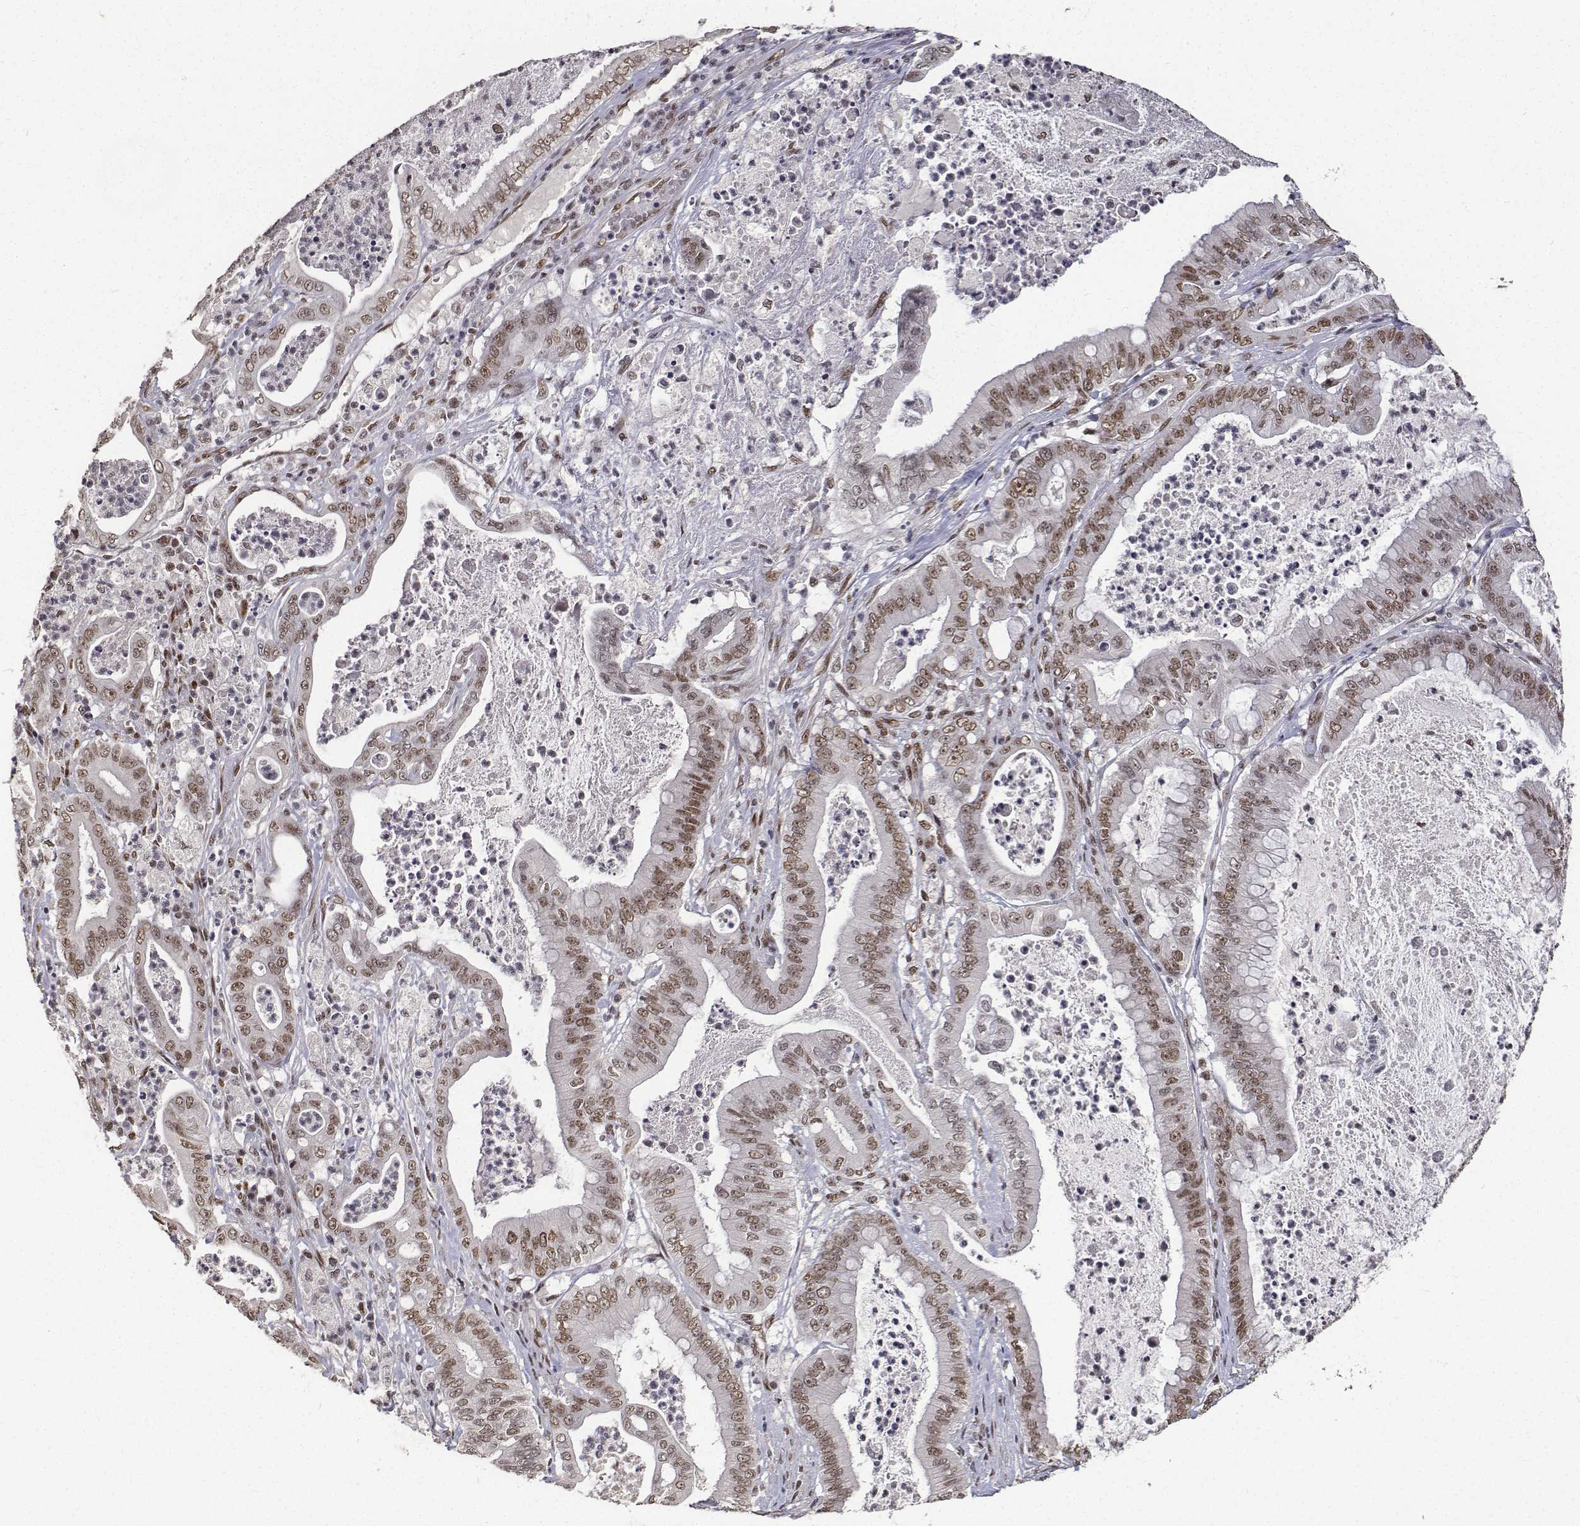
{"staining": {"intensity": "weak", "quantity": ">75%", "location": "nuclear"}, "tissue": "pancreatic cancer", "cell_type": "Tumor cells", "image_type": "cancer", "snomed": [{"axis": "morphology", "description": "Adenocarcinoma, NOS"}, {"axis": "topography", "description": "Pancreas"}], "caption": "The histopathology image demonstrates staining of pancreatic adenocarcinoma, revealing weak nuclear protein expression (brown color) within tumor cells.", "gene": "ATRX", "patient": {"sex": "male", "age": 71}}